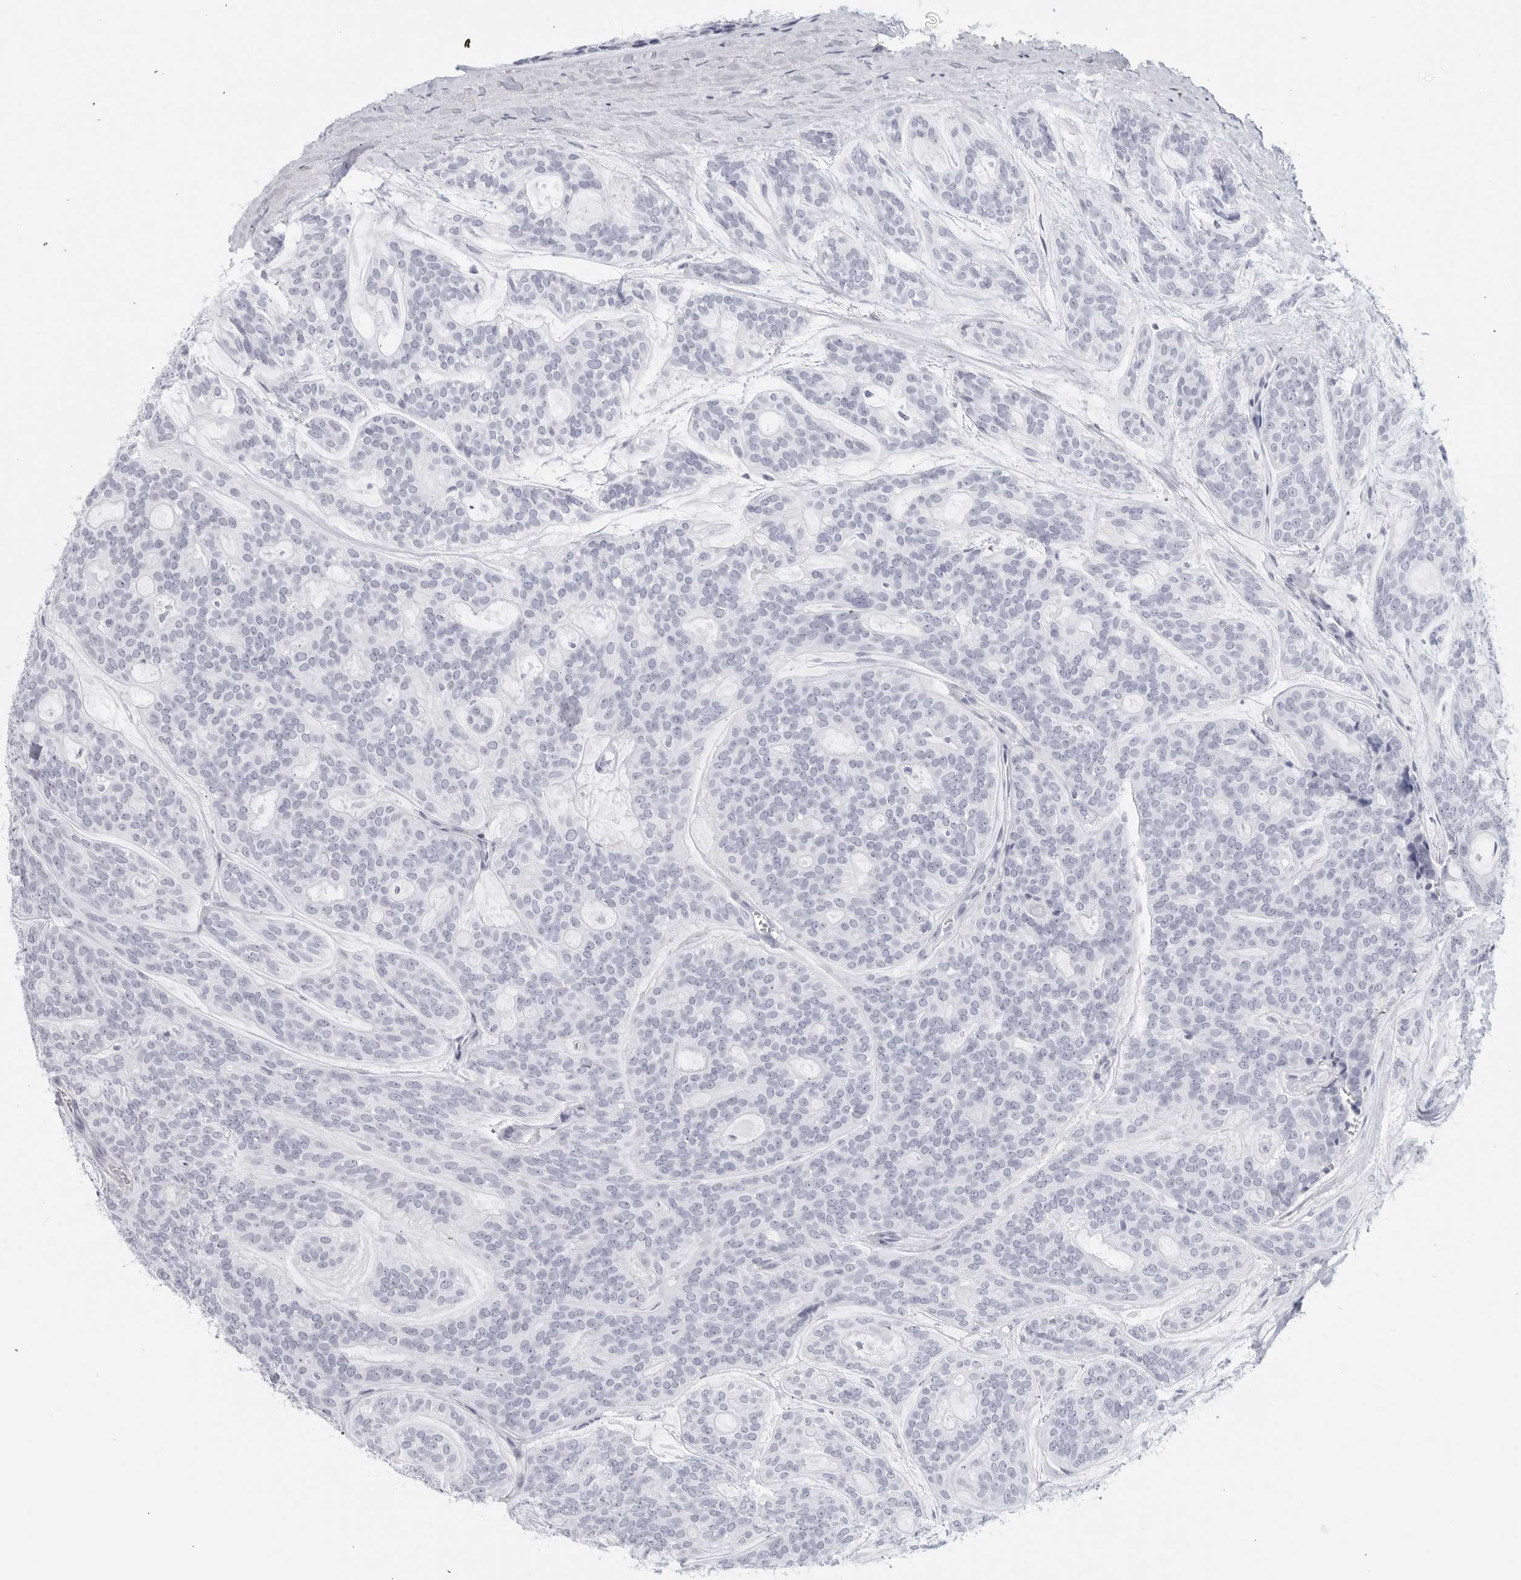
{"staining": {"intensity": "negative", "quantity": "none", "location": "none"}, "tissue": "head and neck cancer", "cell_type": "Tumor cells", "image_type": "cancer", "snomed": [{"axis": "morphology", "description": "Adenocarcinoma, NOS"}, {"axis": "topography", "description": "Head-Neck"}], "caption": "There is no significant positivity in tumor cells of head and neck cancer.", "gene": "FGG", "patient": {"sex": "male", "age": 66}}